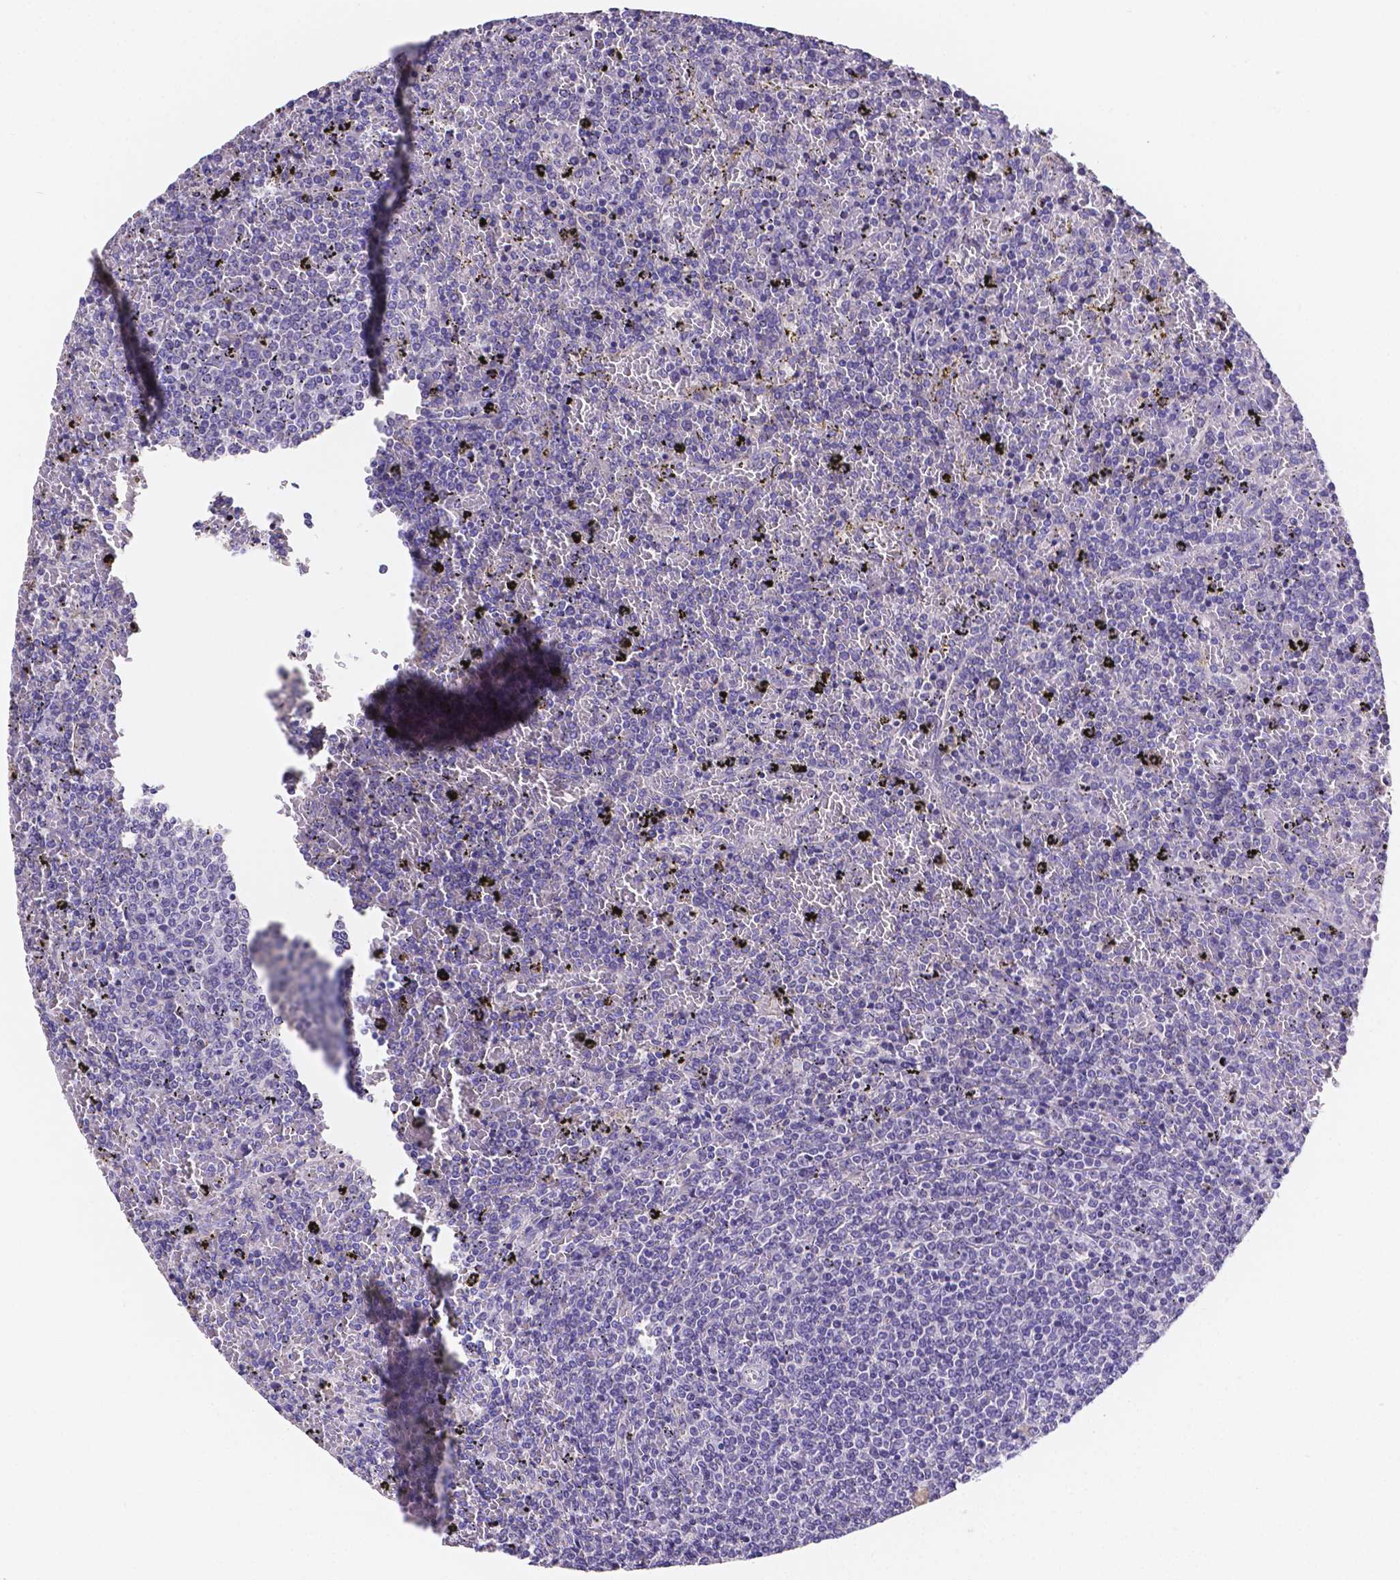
{"staining": {"intensity": "negative", "quantity": "none", "location": "none"}, "tissue": "lymphoma", "cell_type": "Tumor cells", "image_type": "cancer", "snomed": [{"axis": "morphology", "description": "Malignant lymphoma, non-Hodgkin's type, Low grade"}, {"axis": "topography", "description": "Spleen"}], "caption": "This histopathology image is of lymphoma stained with immunohistochemistry (IHC) to label a protein in brown with the nuclei are counter-stained blue. There is no positivity in tumor cells. (DAB (3,3'-diaminobenzidine) immunohistochemistry (IHC) with hematoxylin counter stain).", "gene": "ATP6V1D", "patient": {"sex": "female", "age": 77}}